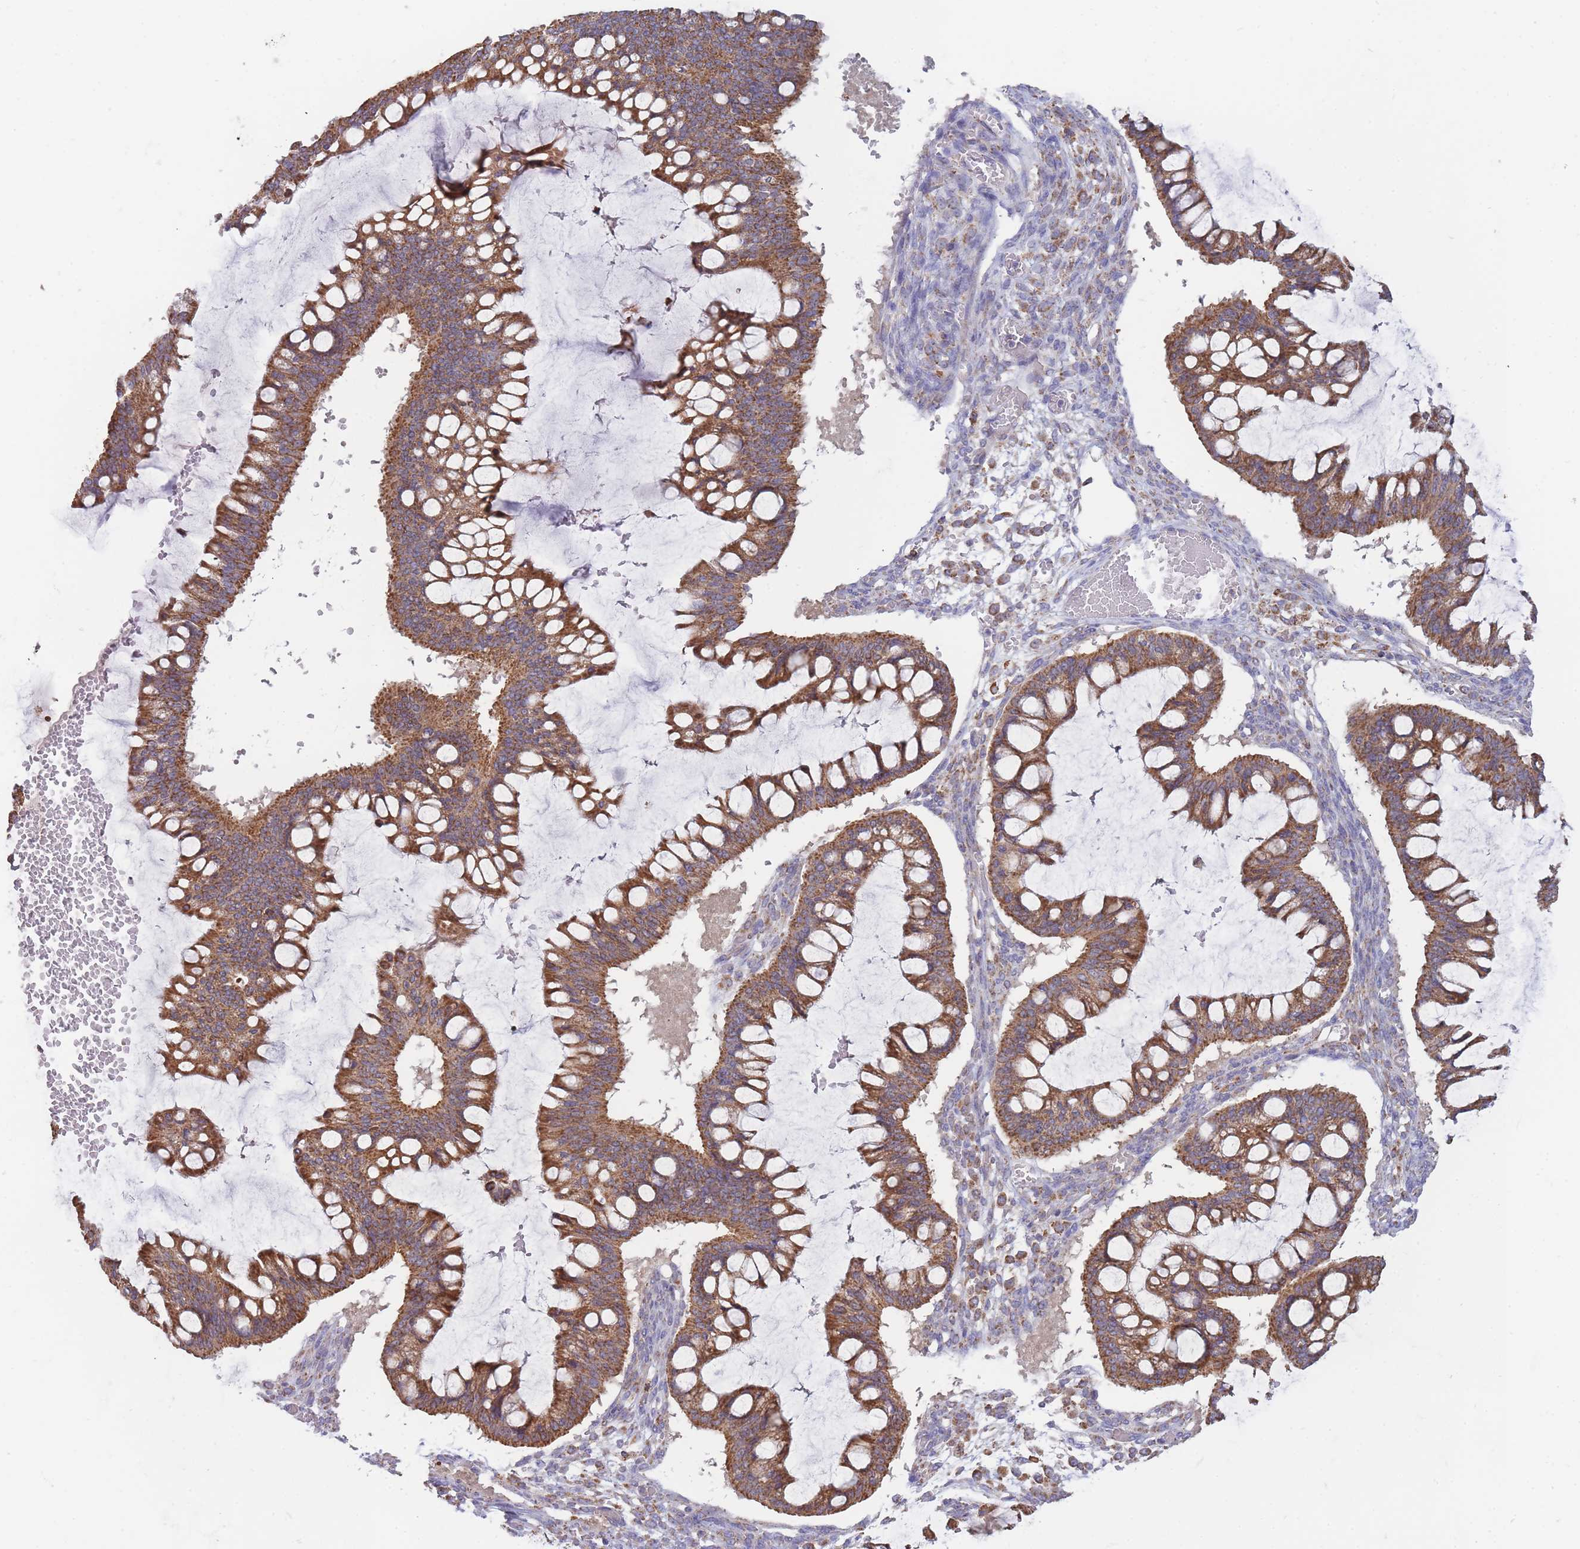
{"staining": {"intensity": "moderate", "quantity": ">75%", "location": "cytoplasmic/membranous"}, "tissue": "ovarian cancer", "cell_type": "Tumor cells", "image_type": "cancer", "snomed": [{"axis": "morphology", "description": "Cystadenocarcinoma, mucinous, NOS"}, {"axis": "topography", "description": "Ovary"}], "caption": "This photomicrograph shows immunohistochemistry staining of ovarian mucinous cystadenocarcinoma, with medium moderate cytoplasmic/membranous staining in about >75% of tumor cells.", "gene": "MRPL17", "patient": {"sex": "female", "age": 73}}